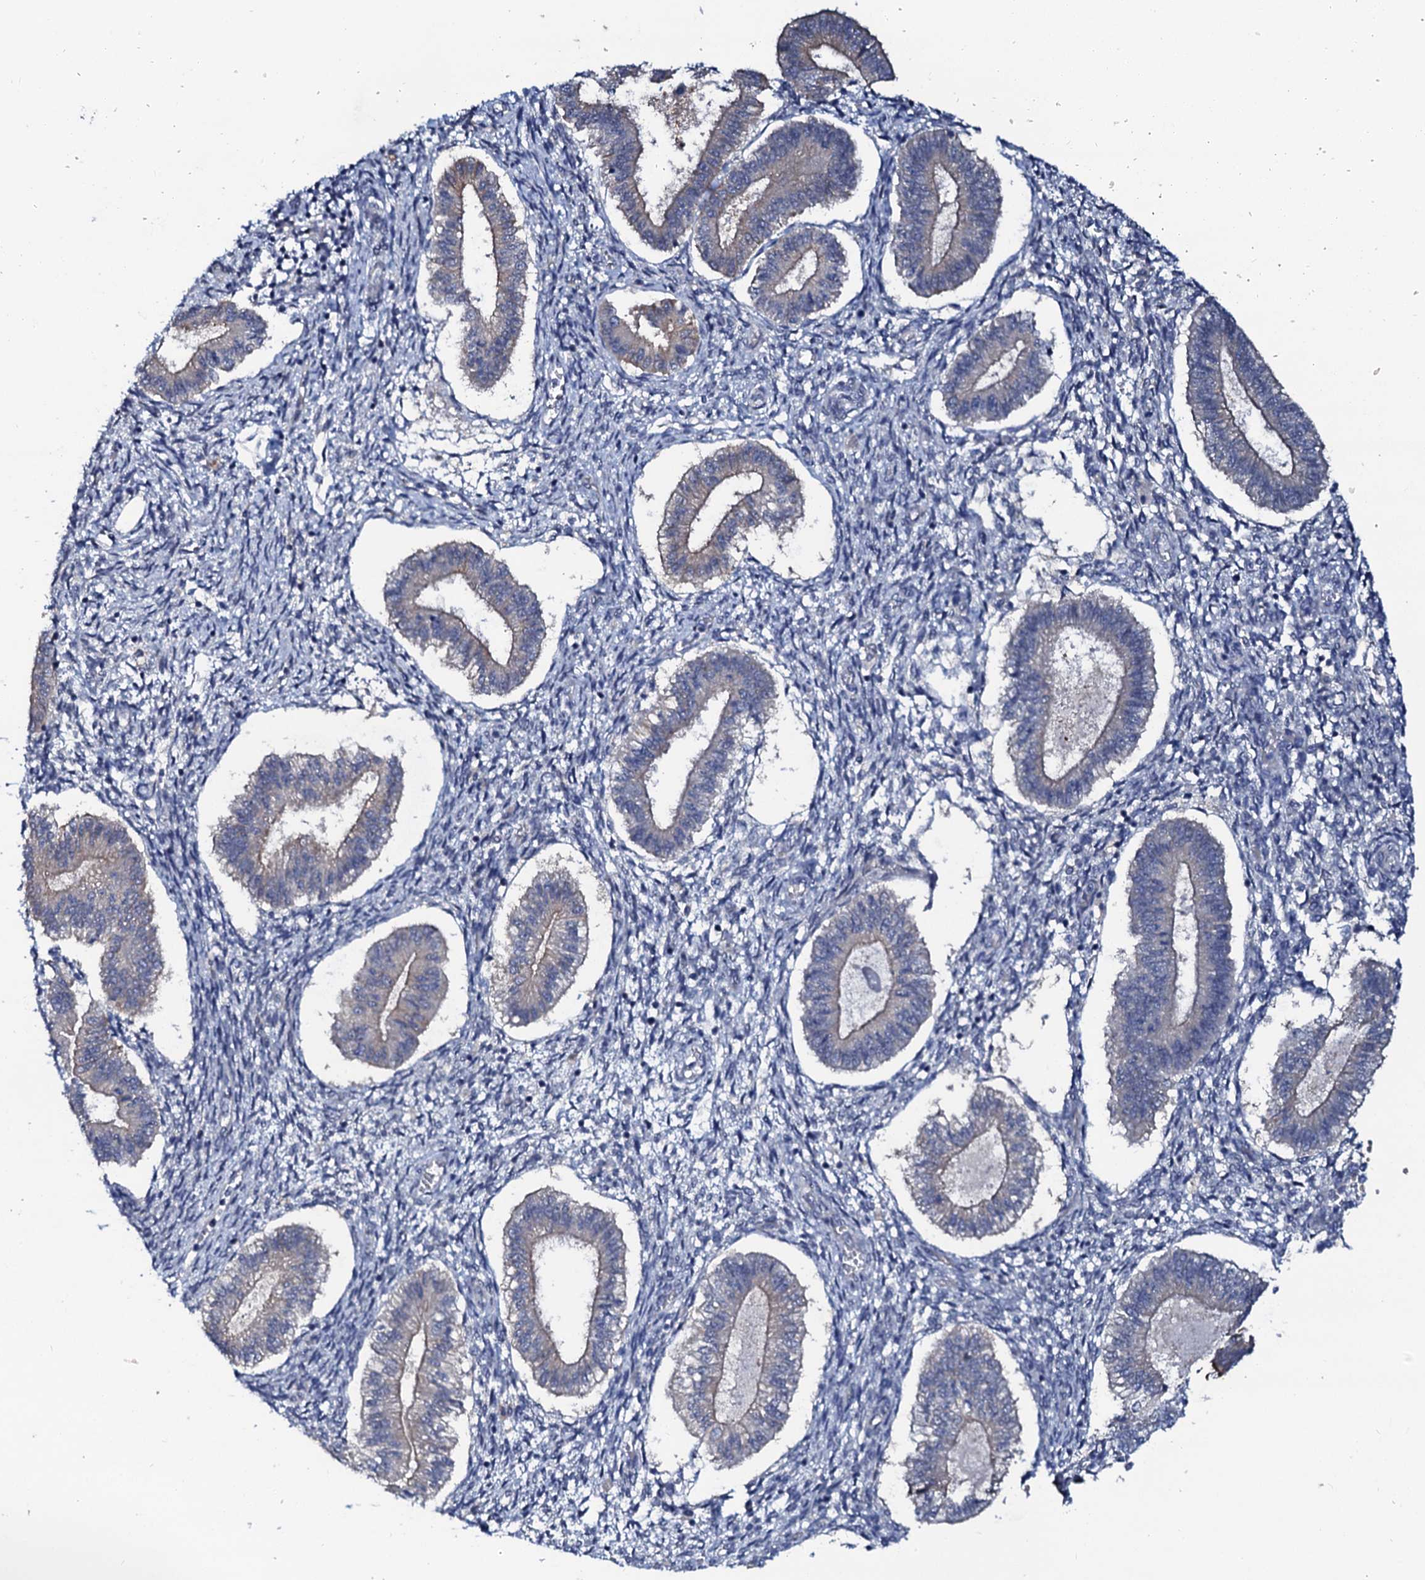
{"staining": {"intensity": "negative", "quantity": "none", "location": "none"}, "tissue": "endometrium", "cell_type": "Cells in endometrial stroma", "image_type": "normal", "snomed": [{"axis": "morphology", "description": "Normal tissue, NOS"}, {"axis": "topography", "description": "Endometrium"}], "caption": "The immunohistochemistry (IHC) histopathology image has no significant expression in cells in endometrial stroma of endometrium. (IHC, brightfield microscopy, high magnification).", "gene": "C10orf88", "patient": {"sex": "female", "age": 25}}